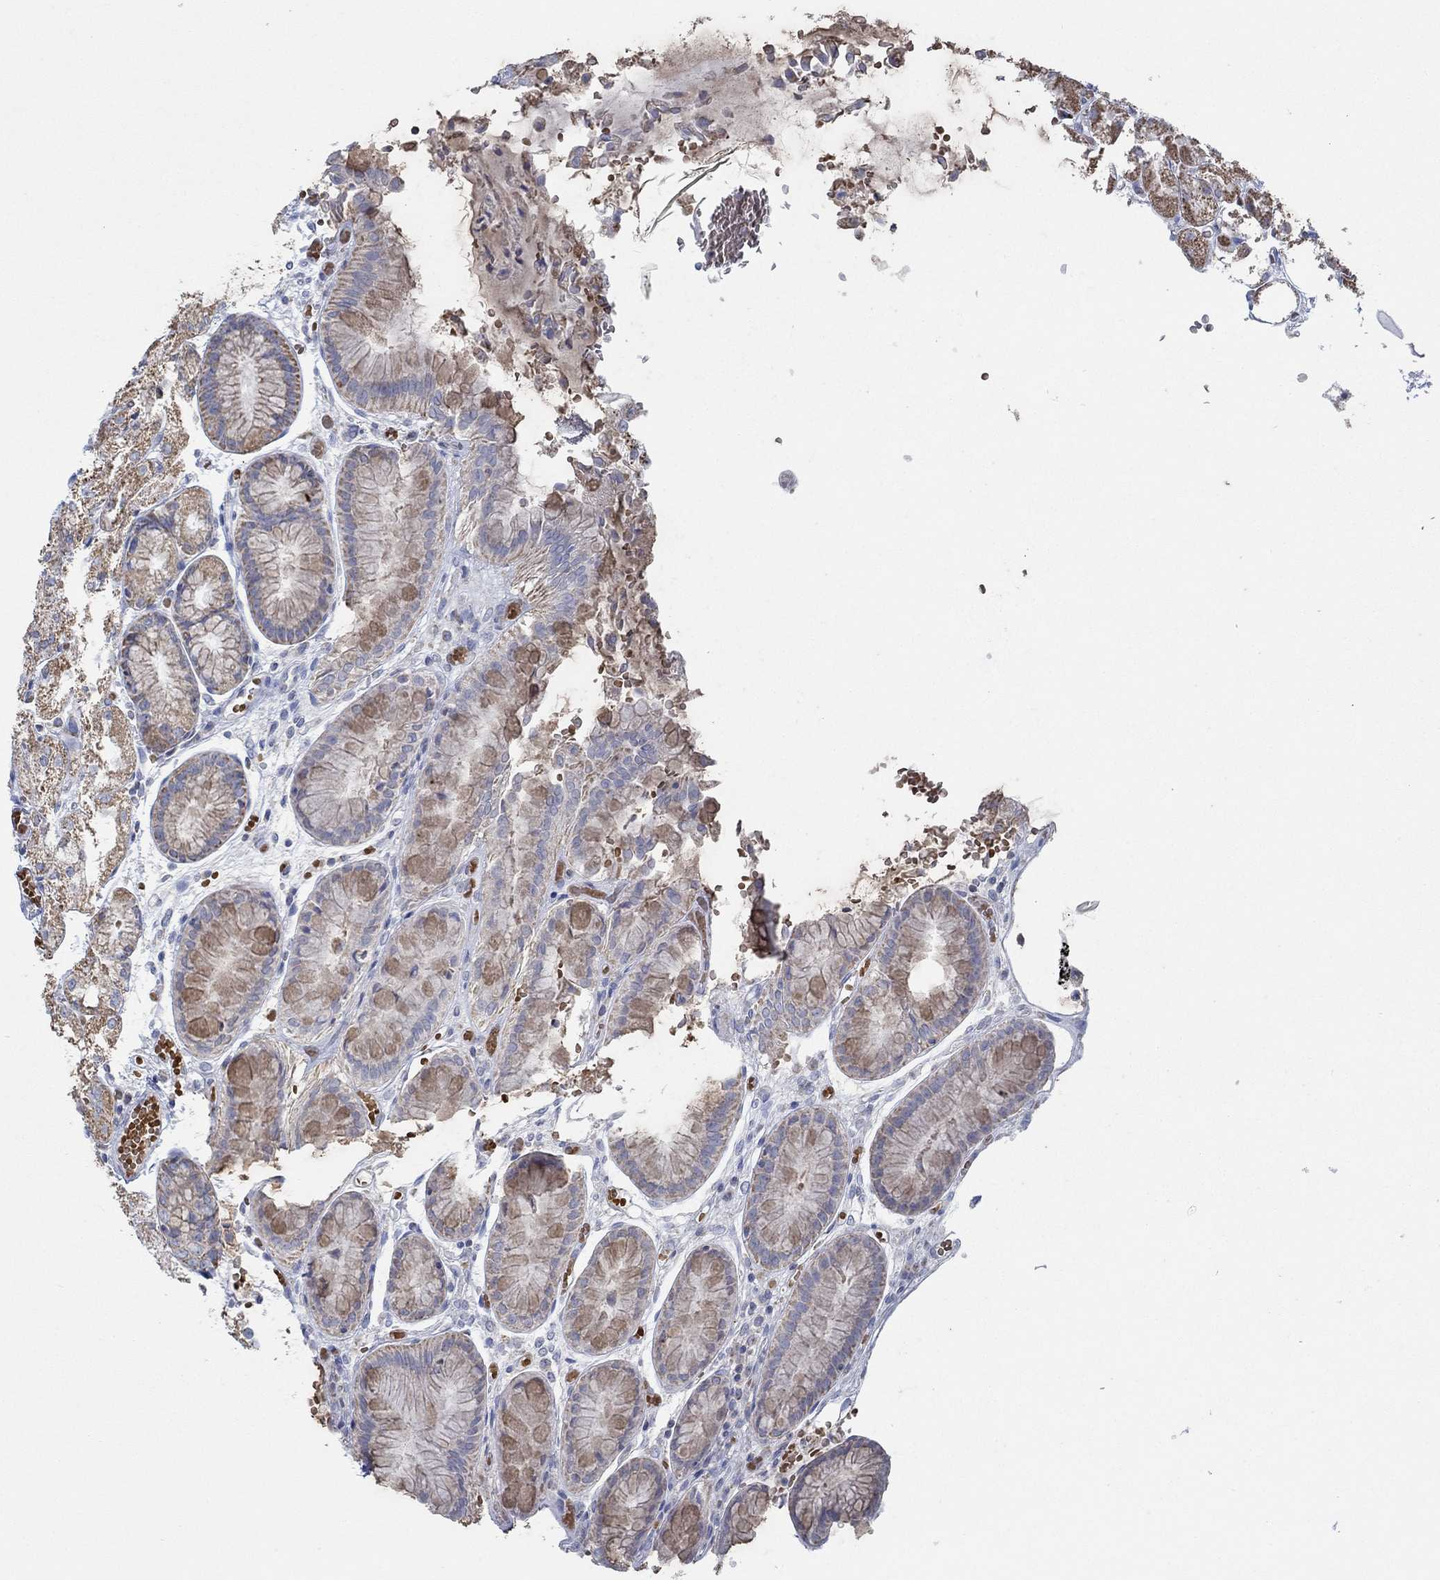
{"staining": {"intensity": "strong", "quantity": "<25%", "location": "cytoplasmic/membranous"}, "tissue": "stomach", "cell_type": "Glandular cells", "image_type": "normal", "snomed": [{"axis": "morphology", "description": "Normal tissue, NOS"}, {"axis": "topography", "description": "Stomach, upper"}], "caption": "High-magnification brightfield microscopy of benign stomach stained with DAB (3,3'-diaminobenzidine) (brown) and counterstained with hematoxylin (blue). glandular cells exhibit strong cytoplasmic/membranous positivity is identified in approximately<25% of cells.", "gene": "GLOD5", "patient": {"sex": "male", "age": 72}}